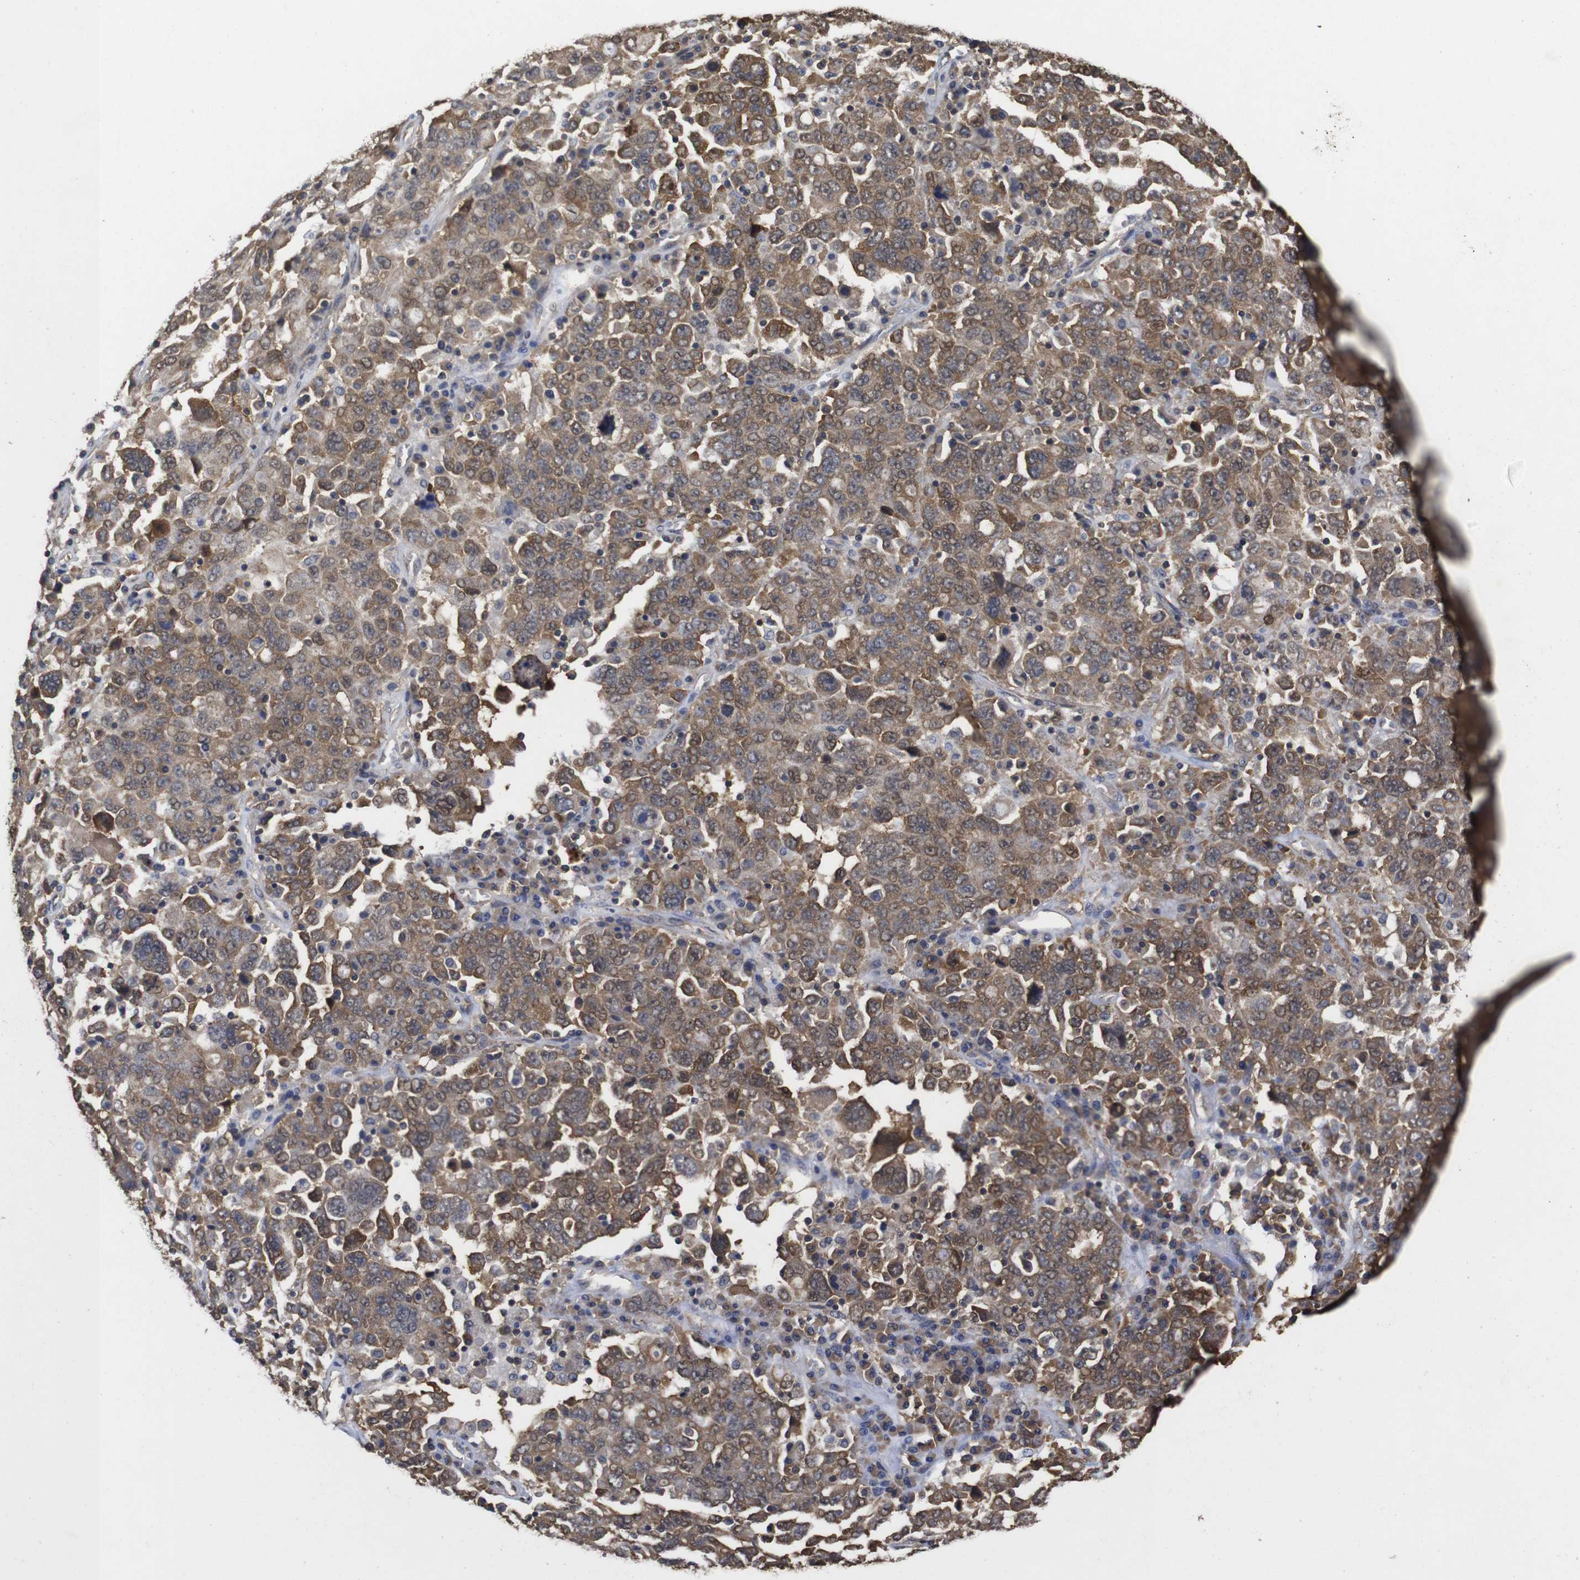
{"staining": {"intensity": "moderate", "quantity": ">75%", "location": "cytoplasmic/membranous"}, "tissue": "ovarian cancer", "cell_type": "Tumor cells", "image_type": "cancer", "snomed": [{"axis": "morphology", "description": "Carcinoma, endometroid"}, {"axis": "topography", "description": "Ovary"}], "caption": "Immunohistochemistry (IHC) micrograph of neoplastic tissue: human ovarian endometroid carcinoma stained using IHC shows medium levels of moderate protein expression localized specifically in the cytoplasmic/membranous of tumor cells, appearing as a cytoplasmic/membranous brown color.", "gene": "SUMO3", "patient": {"sex": "female", "age": 62}}